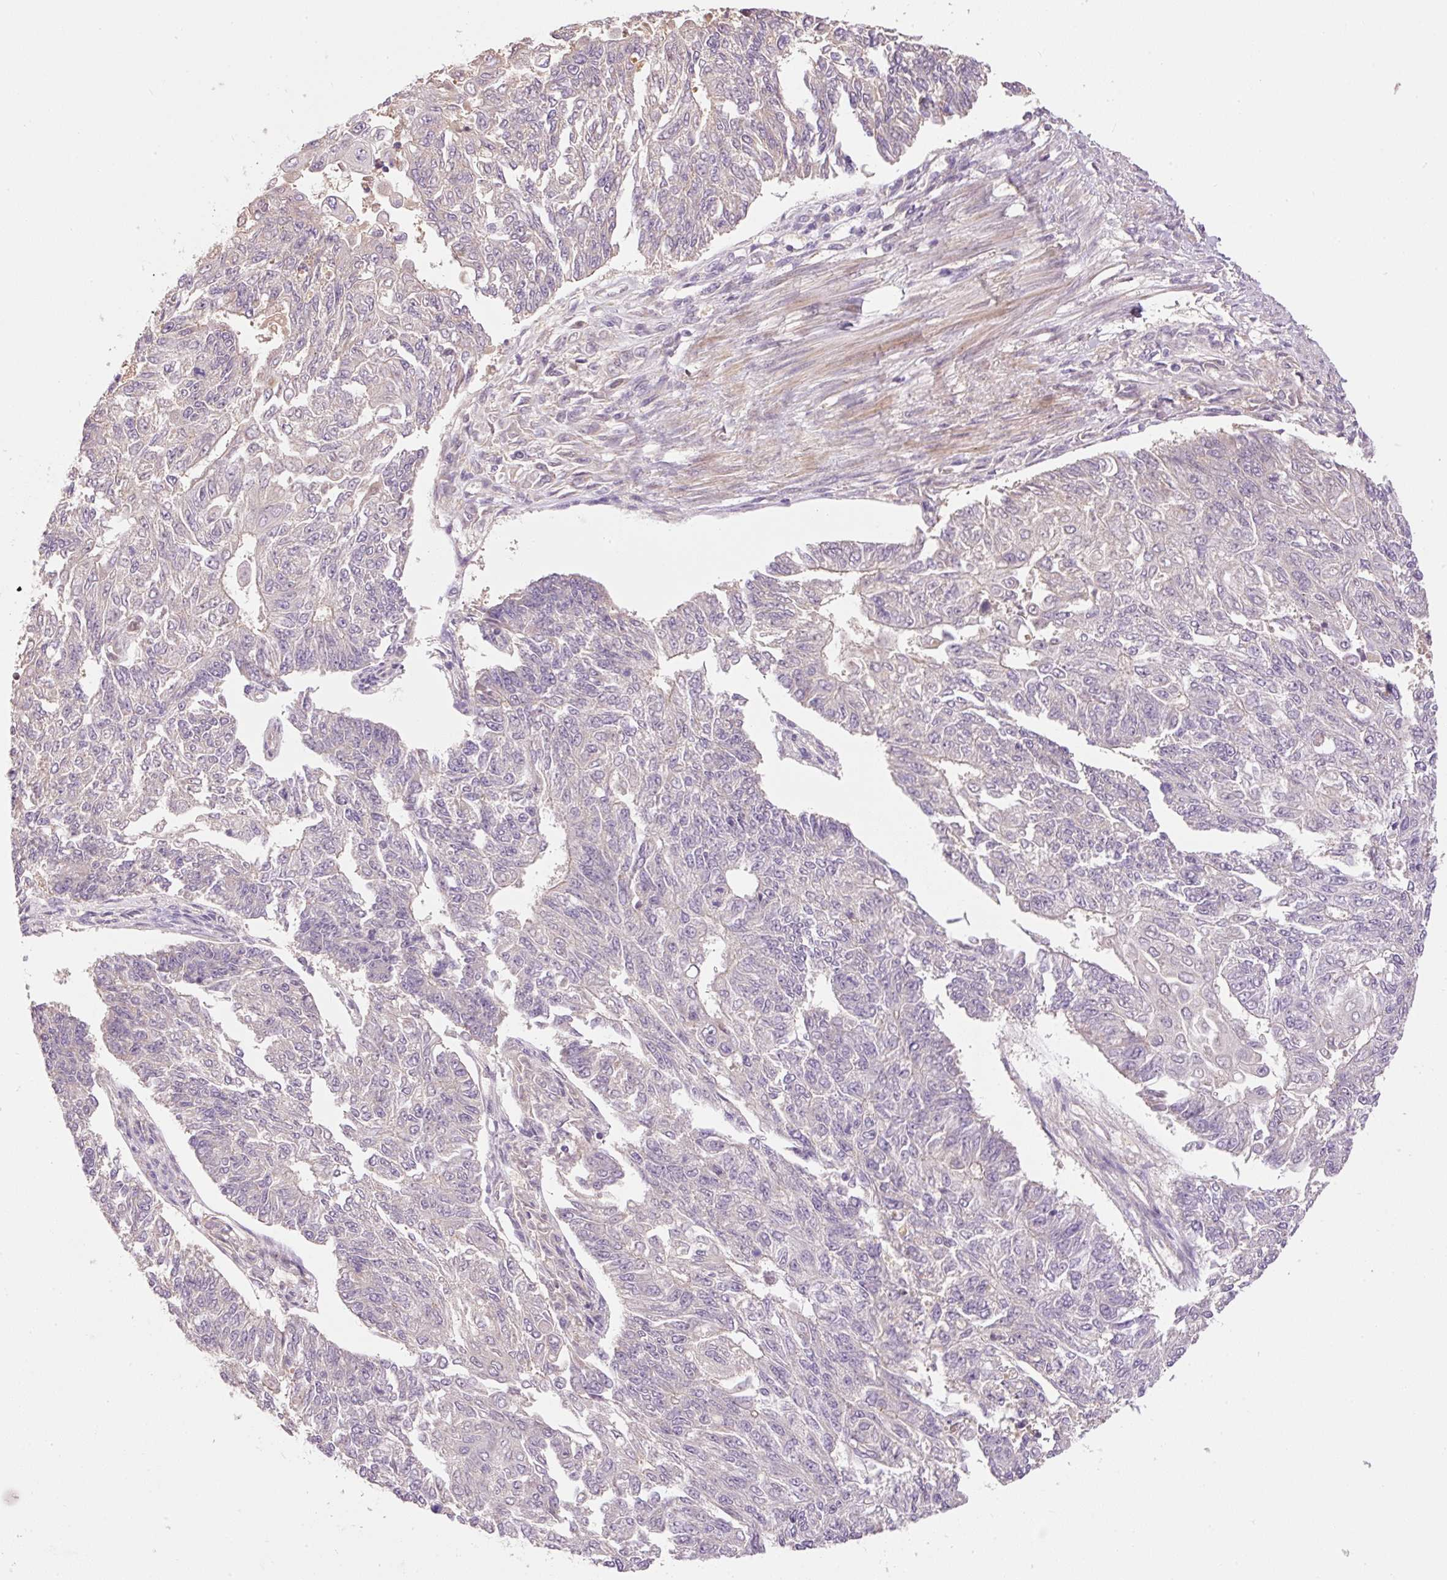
{"staining": {"intensity": "negative", "quantity": "none", "location": "none"}, "tissue": "endometrial cancer", "cell_type": "Tumor cells", "image_type": "cancer", "snomed": [{"axis": "morphology", "description": "Adenocarcinoma, NOS"}, {"axis": "topography", "description": "Endometrium"}], "caption": "Immunohistochemistry histopathology image of human adenocarcinoma (endometrial) stained for a protein (brown), which displays no positivity in tumor cells.", "gene": "CMTM8", "patient": {"sex": "female", "age": 32}}